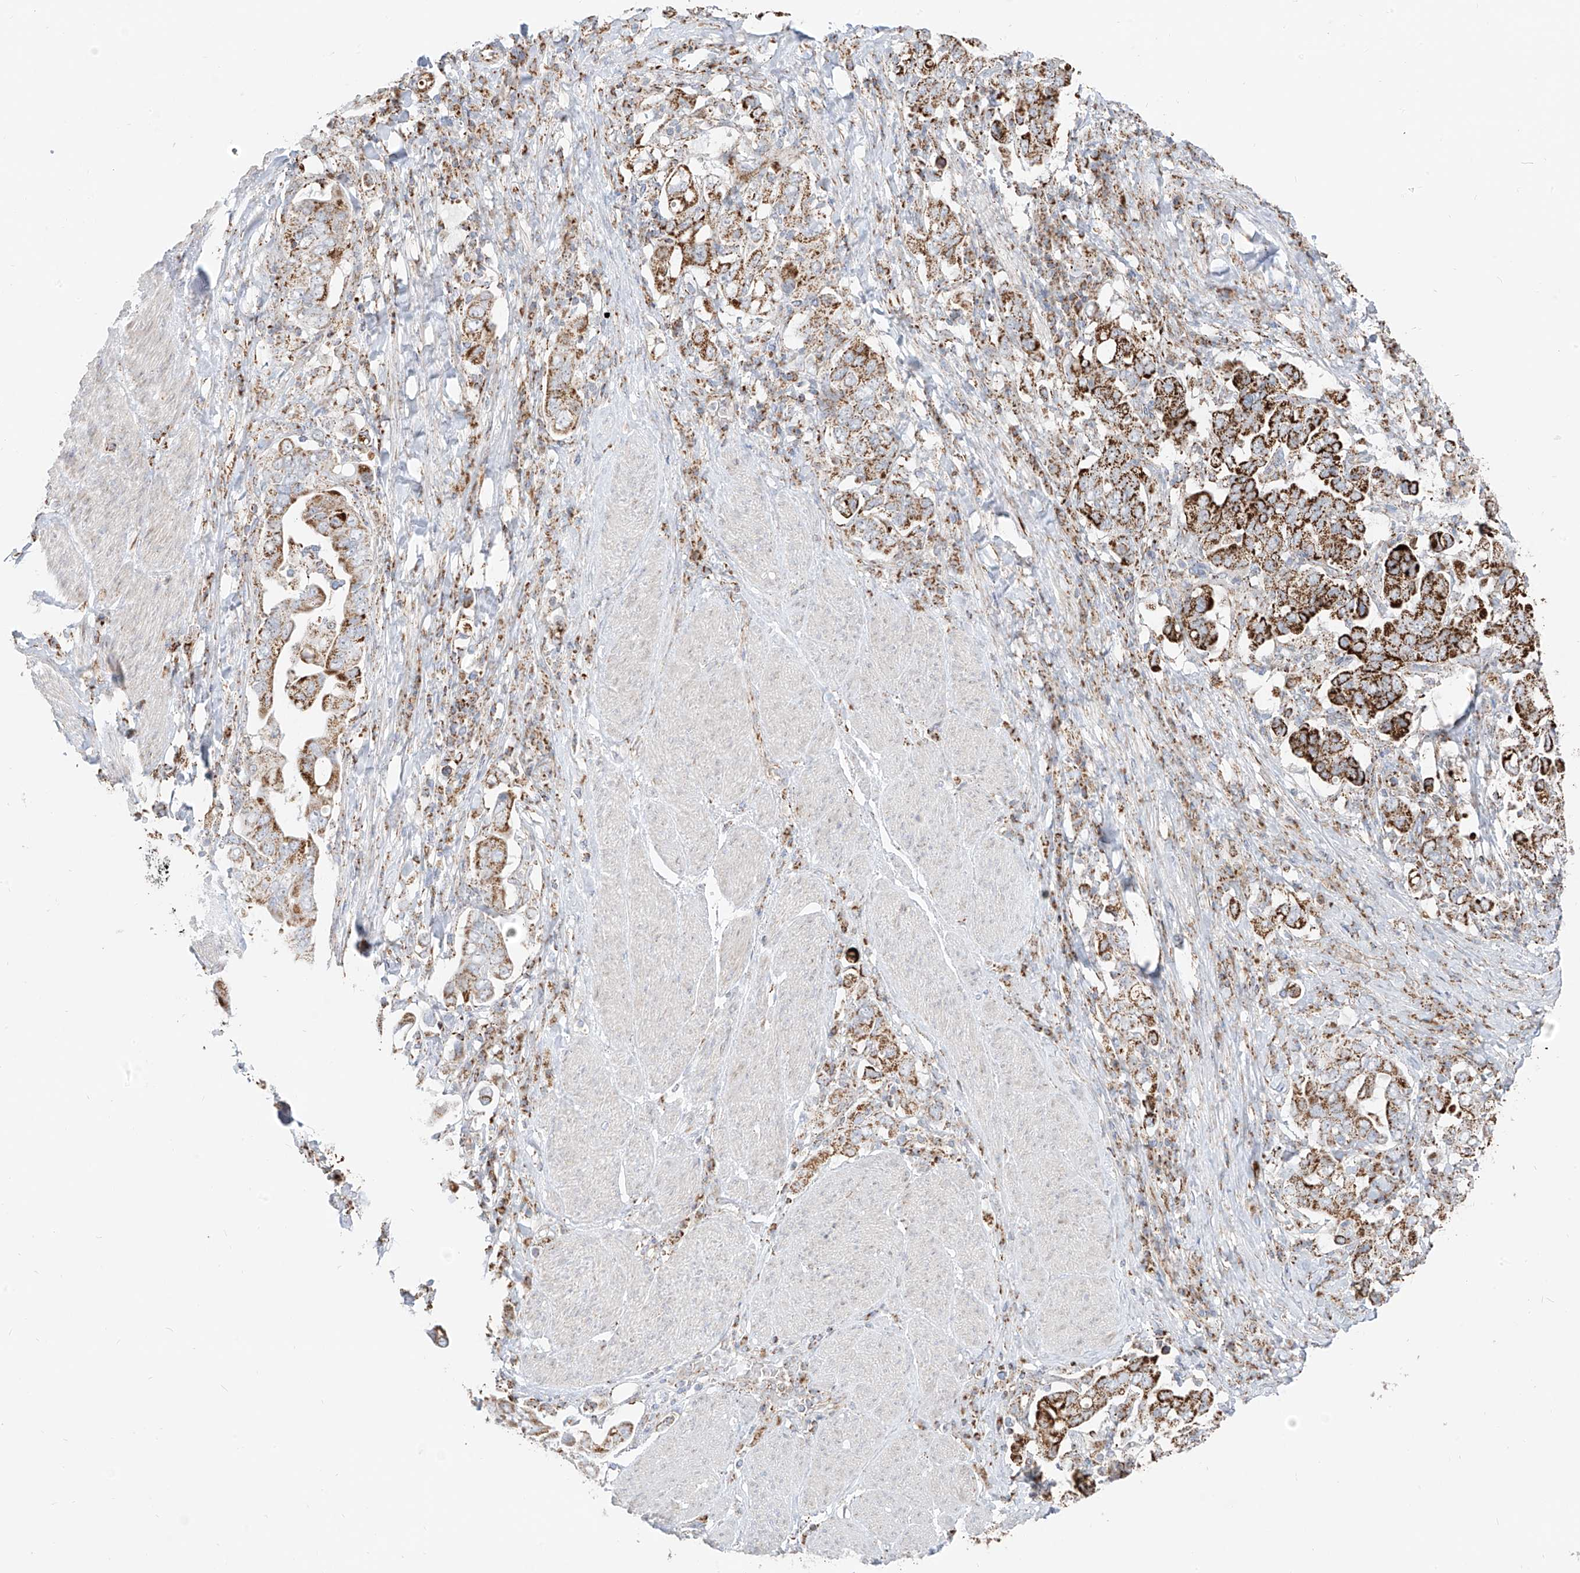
{"staining": {"intensity": "strong", "quantity": ">75%", "location": "cytoplasmic/membranous"}, "tissue": "stomach cancer", "cell_type": "Tumor cells", "image_type": "cancer", "snomed": [{"axis": "morphology", "description": "Adenocarcinoma, NOS"}, {"axis": "topography", "description": "Stomach, upper"}], "caption": "Protein staining shows strong cytoplasmic/membranous staining in about >75% of tumor cells in stomach cancer.", "gene": "ETHE1", "patient": {"sex": "male", "age": 62}}